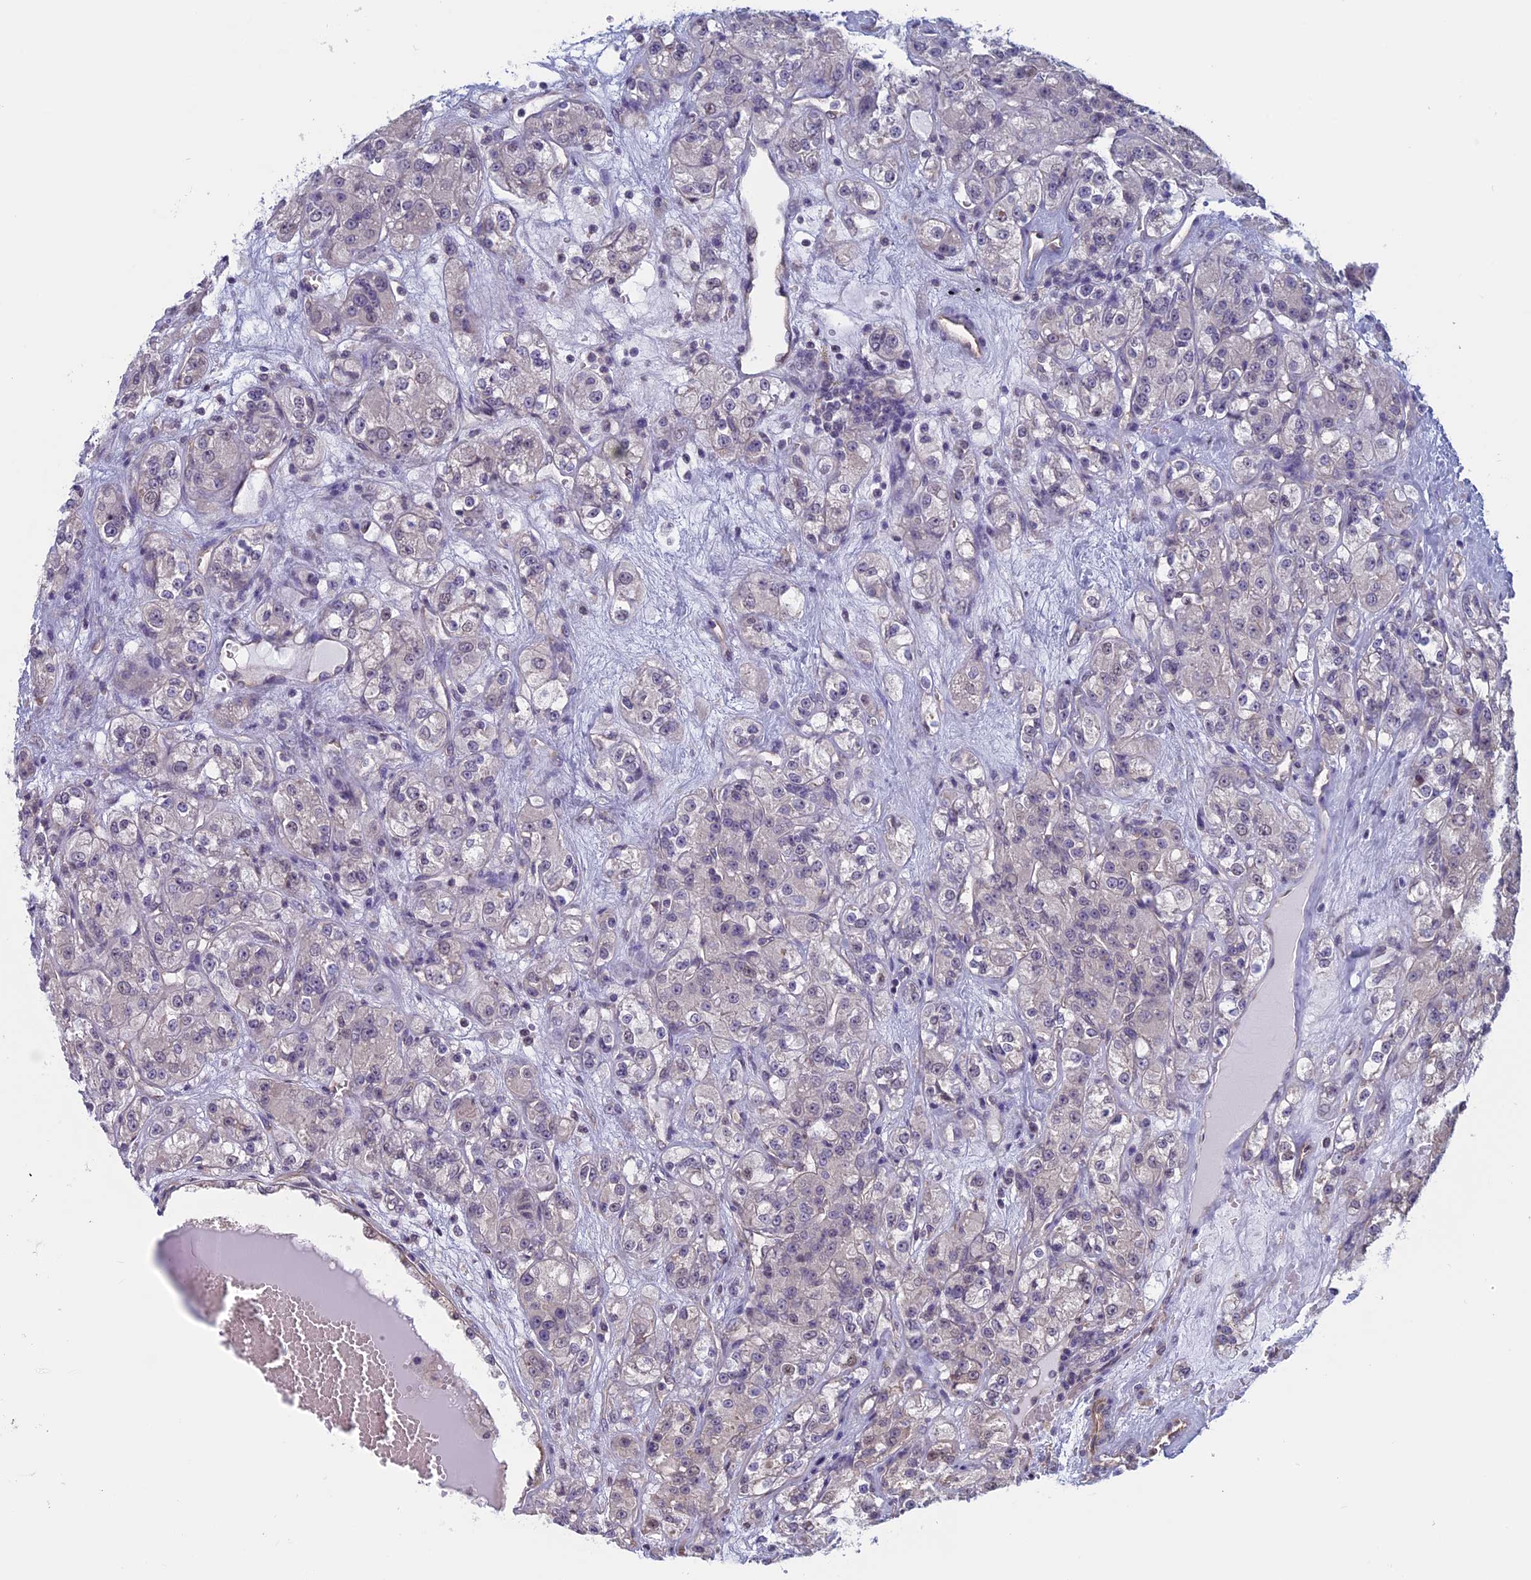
{"staining": {"intensity": "negative", "quantity": "none", "location": "none"}, "tissue": "renal cancer", "cell_type": "Tumor cells", "image_type": "cancer", "snomed": [{"axis": "morphology", "description": "Normal tissue, NOS"}, {"axis": "morphology", "description": "Adenocarcinoma, NOS"}, {"axis": "topography", "description": "Kidney"}], "caption": "Tumor cells show no significant protein positivity in renal adenocarcinoma.", "gene": "SLC1A6", "patient": {"sex": "male", "age": 61}}